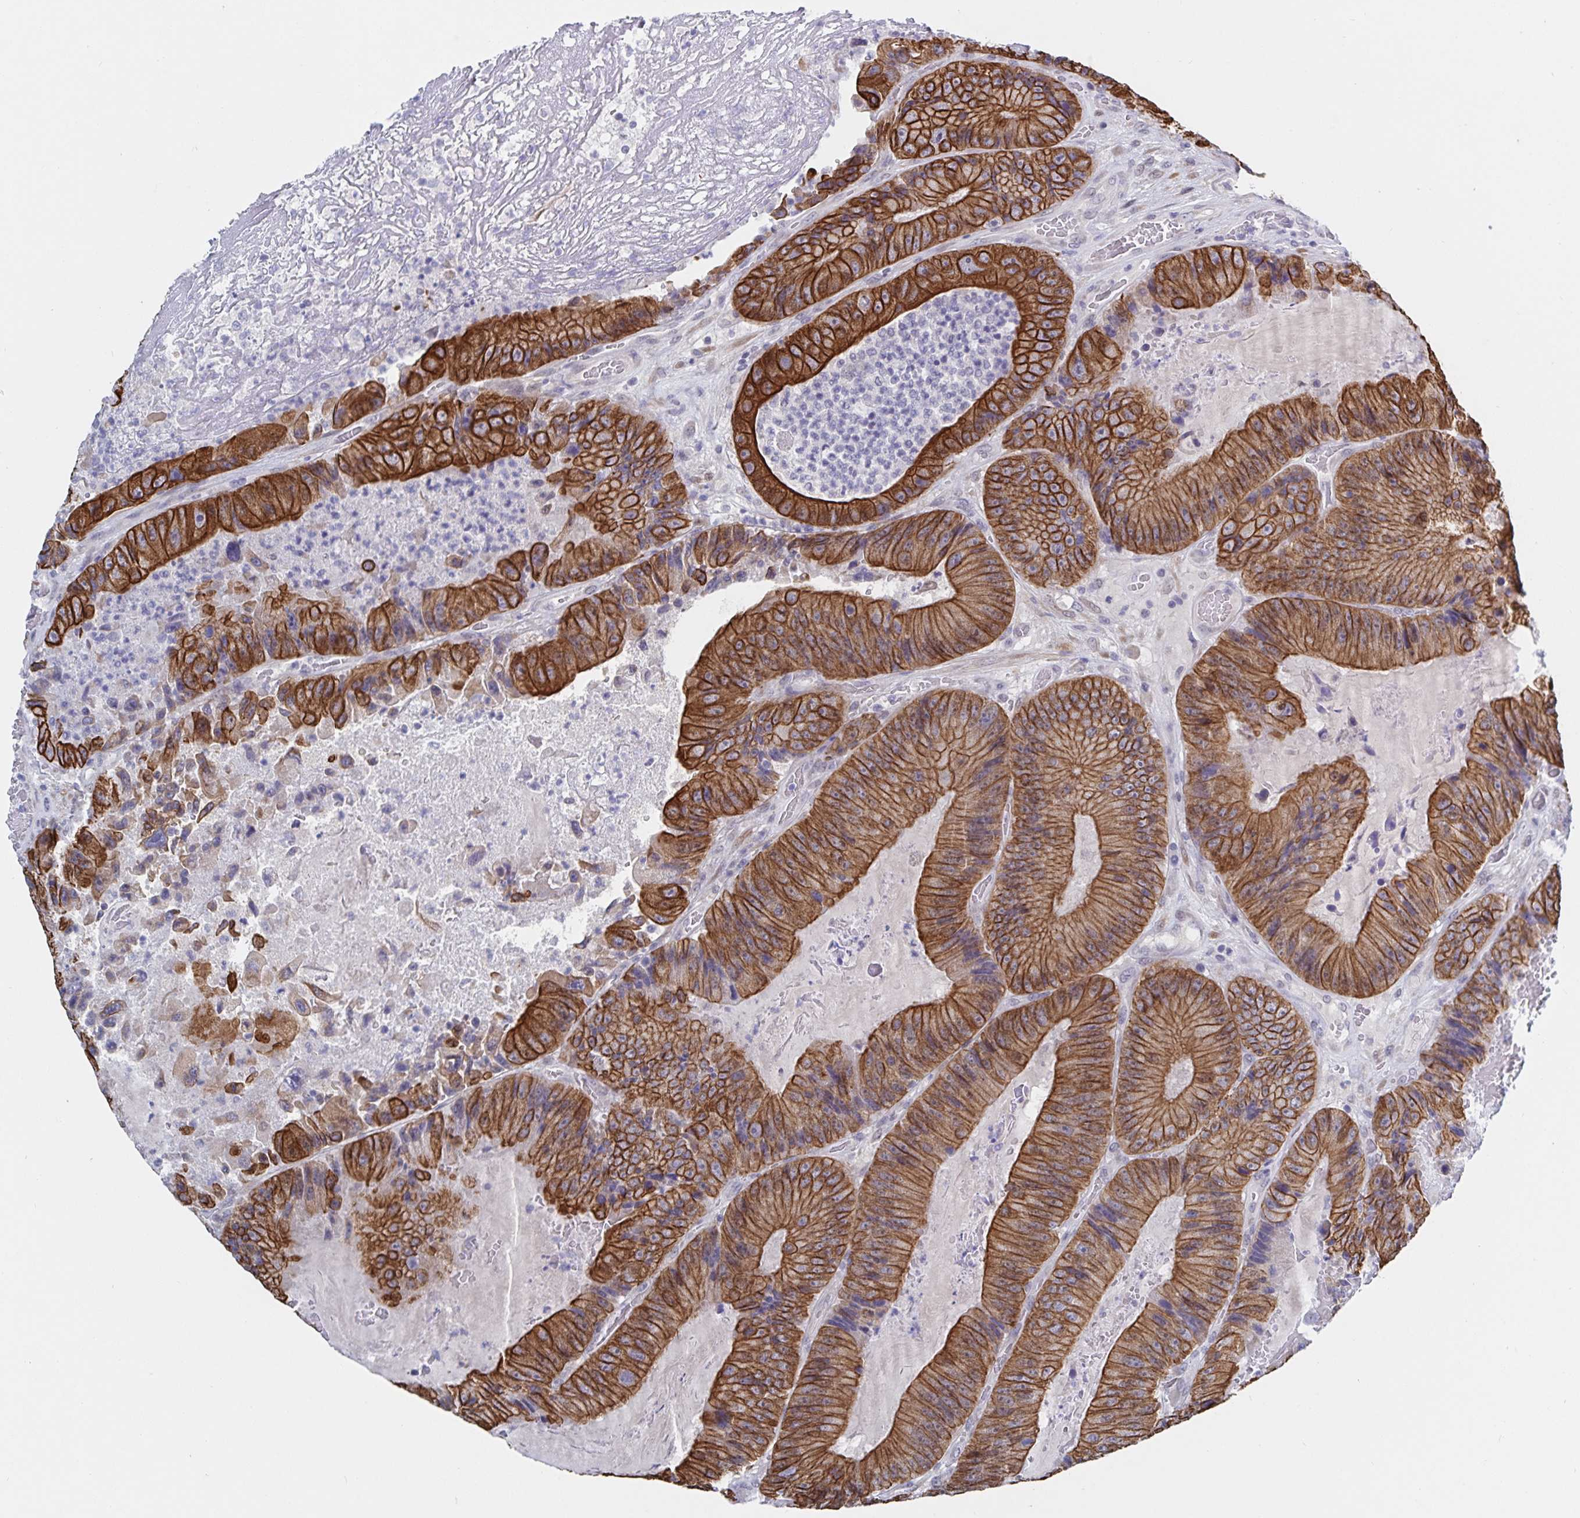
{"staining": {"intensity": "strong", "quantity": ">75%", "location": "cytoplasmic/membranous"}, "tissue": "colorectal cancer", "cell_type": "Tumor cells", "image_type": "cancer", "snomed": [{"axis": "morphology", "description": "Adenocarcinoma, NOS"}, {"axis": "topography", "description": "Colon"}], "caption": "Colorectal cancer stained with a protein marker demonstrates strong staining in tumor cells.", "gene": "ZIK1", "patient": {"sex": "female", "age": 86}}